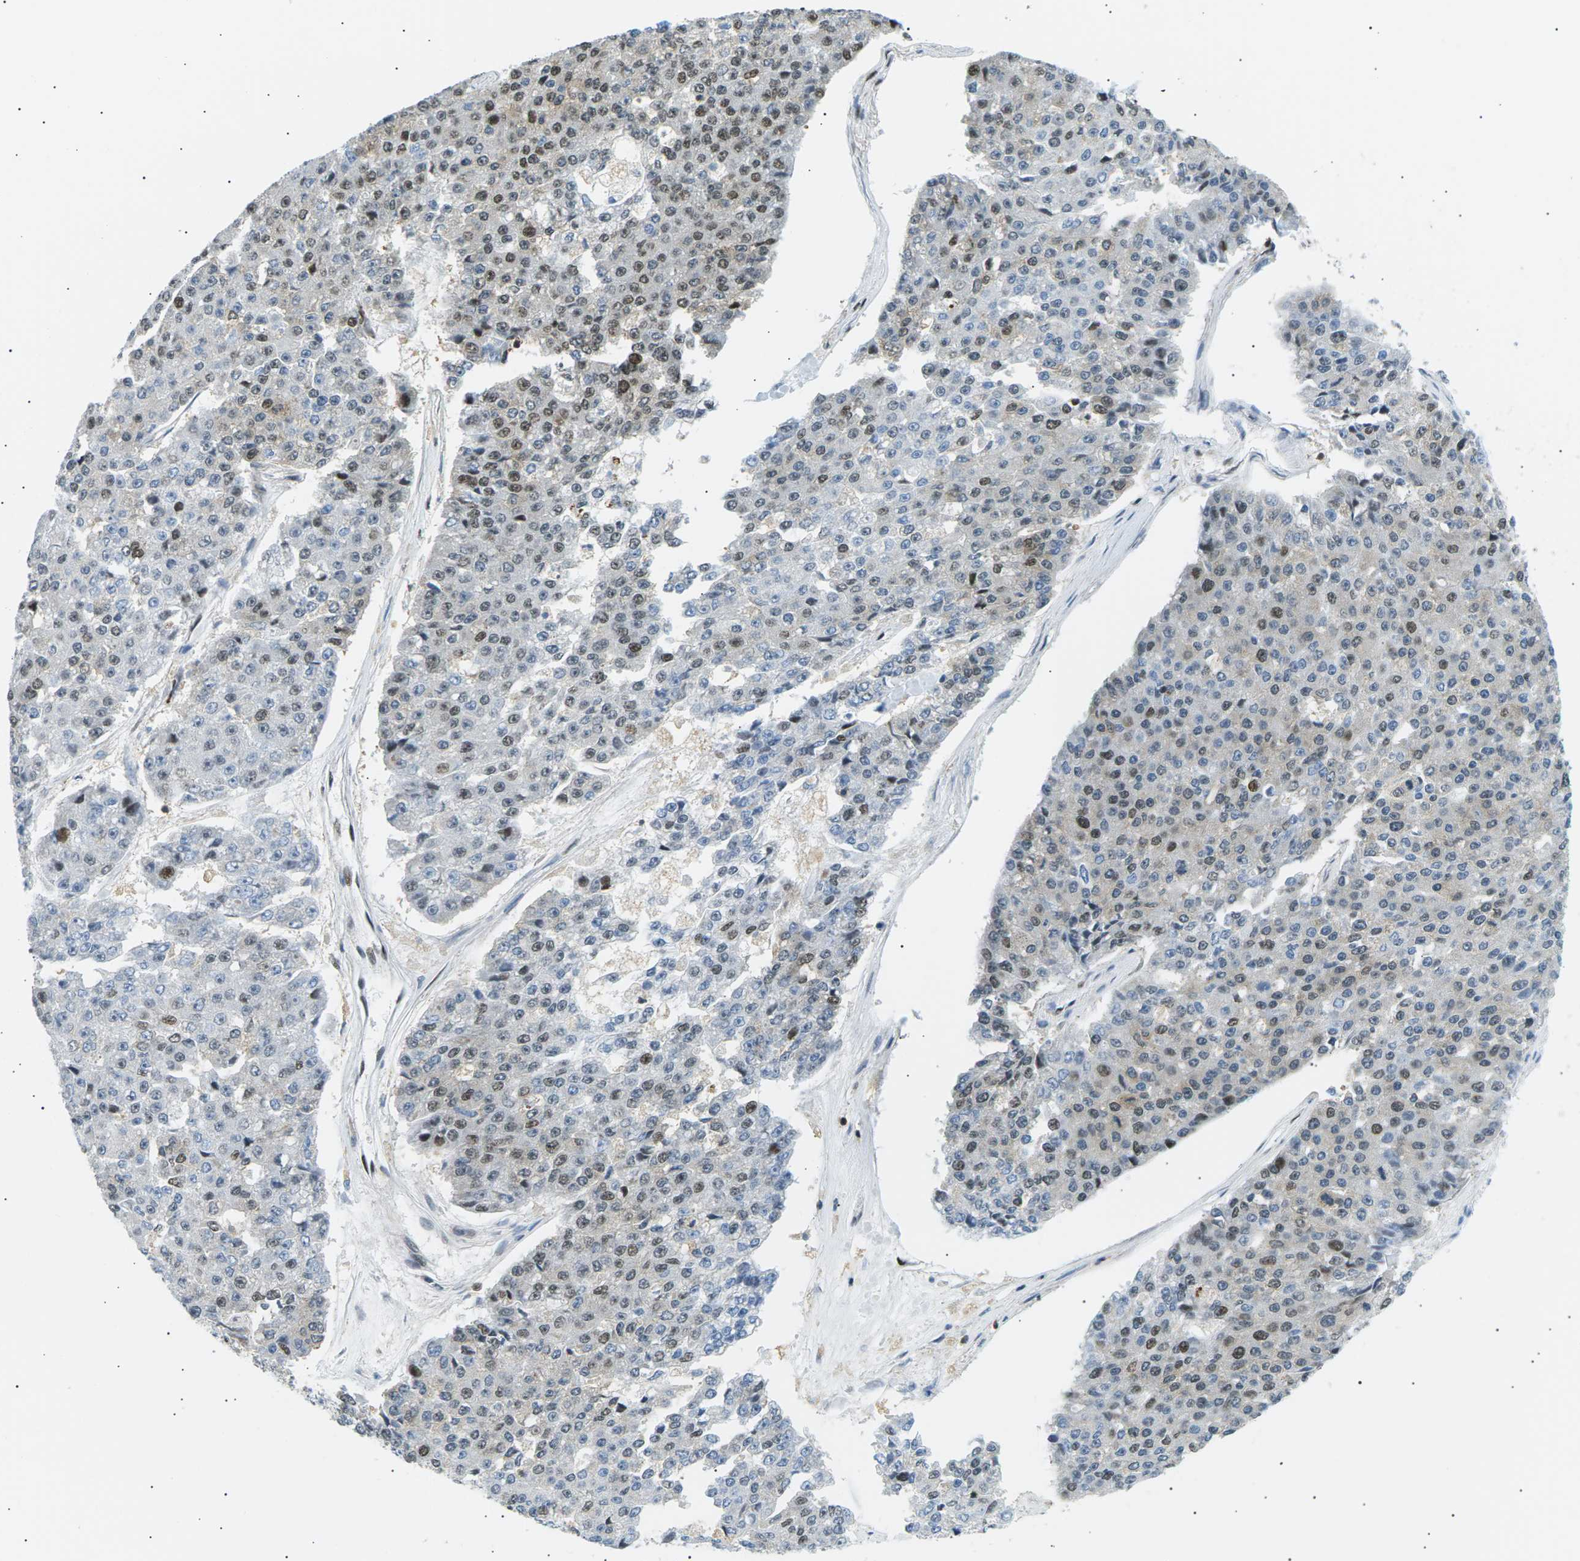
{"staining": {"intensity": "moderate", "quantity": "25%-75%", "location": "nuclear"}, "tissue": "pancreatic cancer", "cell_type": "Tumor cells", "image_type": "cancer", "snomed": [{"axis": "morphology", "description": "Adenocarcinoma, NOS"}, {"axis": "topography", "description": "Pancreas"}], "caption": "Immunohistochemistry (IHC) of human pancreatic adenocarcinoma shows medium levels of moderate nuclear positivity in approximately 25%-75% of tumor cells.", "gene": "RPA2", "patient": {"sex": "male", "age": 50}}